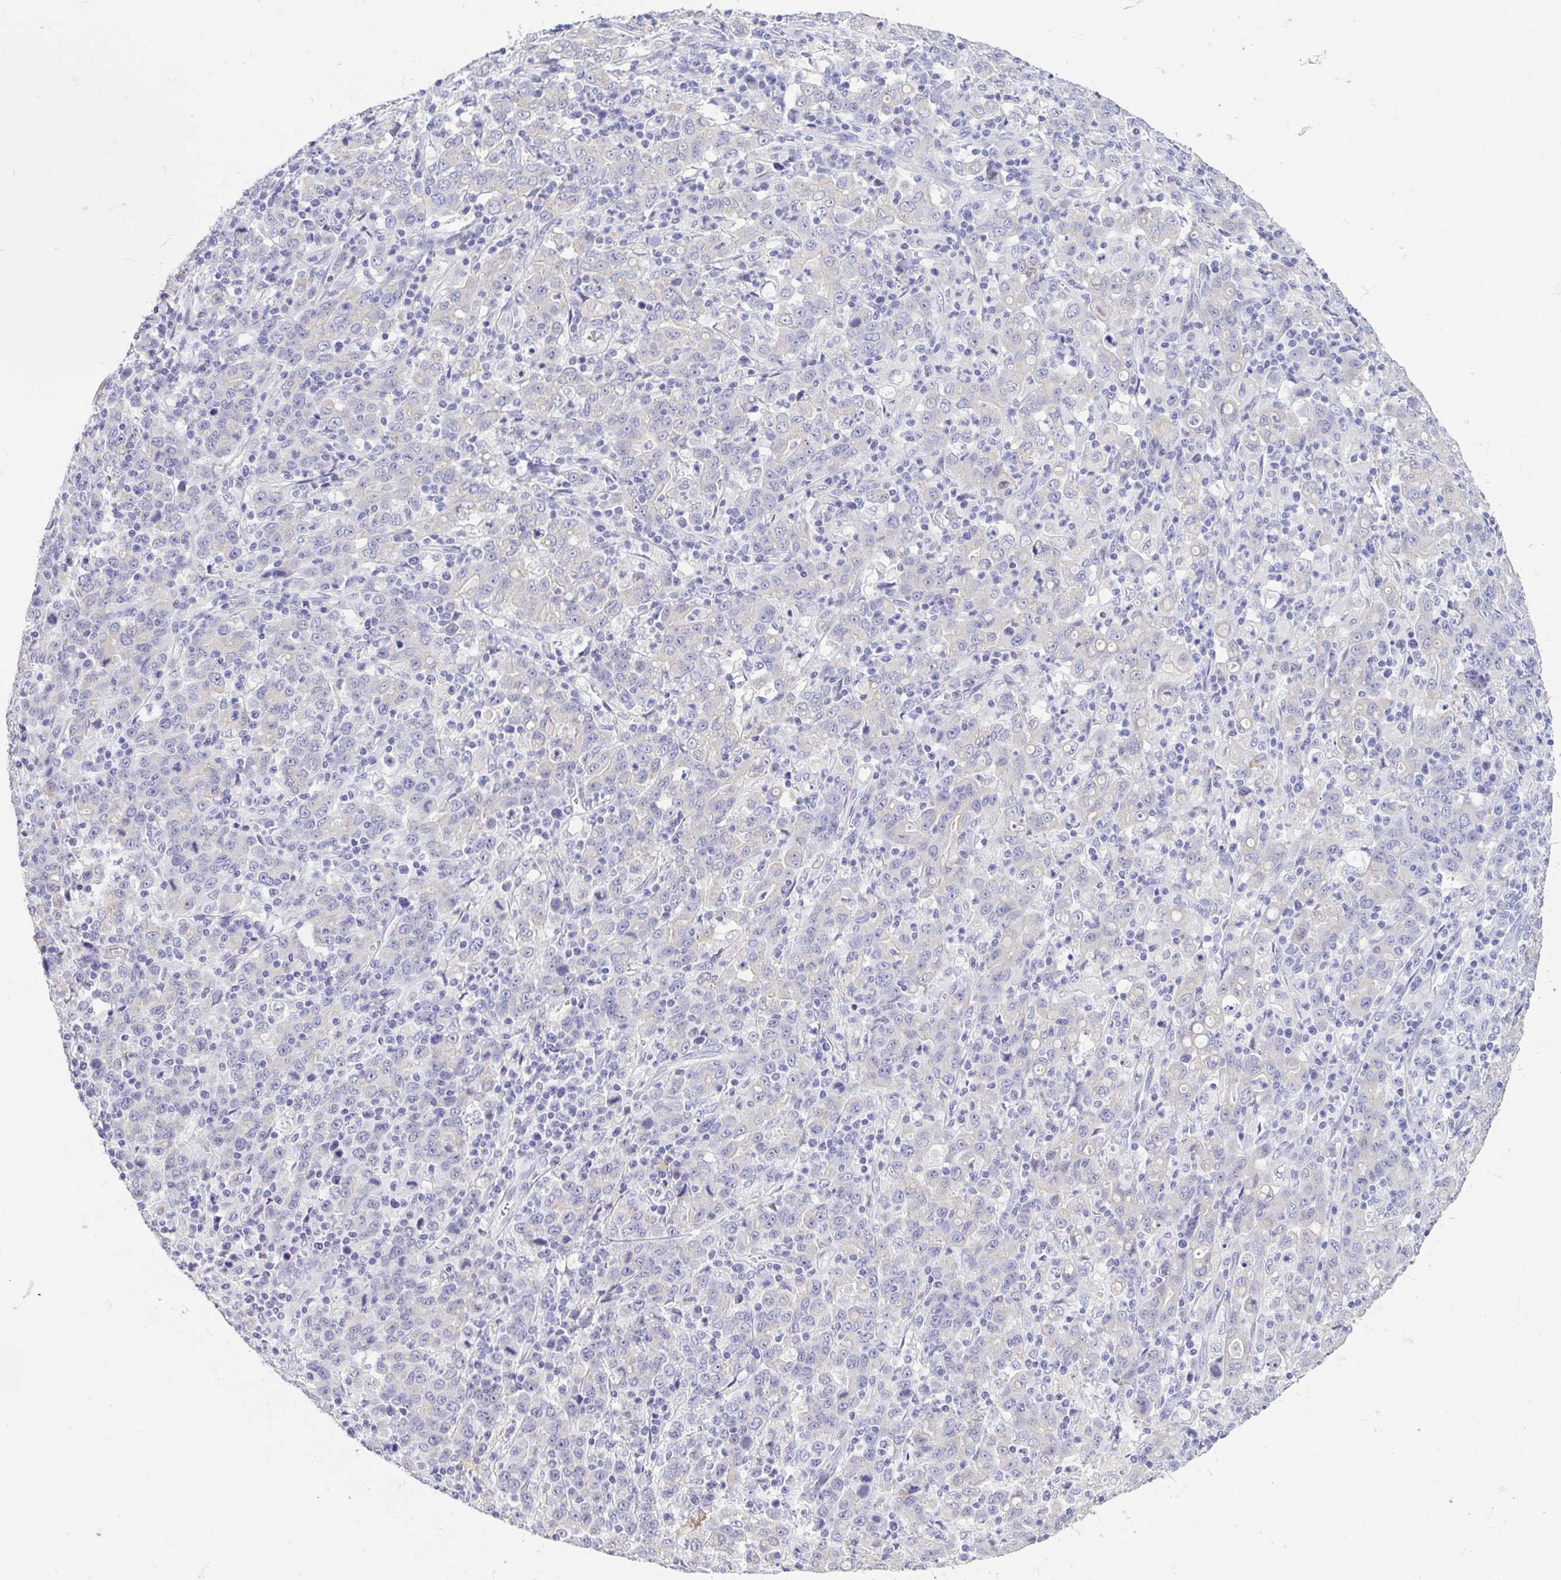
{"staining": {"intensity": "negative", "quantity": "none", "location": "none"}, "tissue": "stomach cancer", "cell_type": "Tumor cells", "image_type": "cancer", "snomed": [{"axis": "morphology", "description": "Adenocarcinoma, NOS"}, {"axis": "topography", "description": "Stomach, upper"}], "caption": "High power microscopy micrograph of an immunohistochemistry micrograph of stomach cancer, revealing no significant positivity in tumor cells.", "gene": "FABP3", "patient": {"sex": "male", "age": 69}}